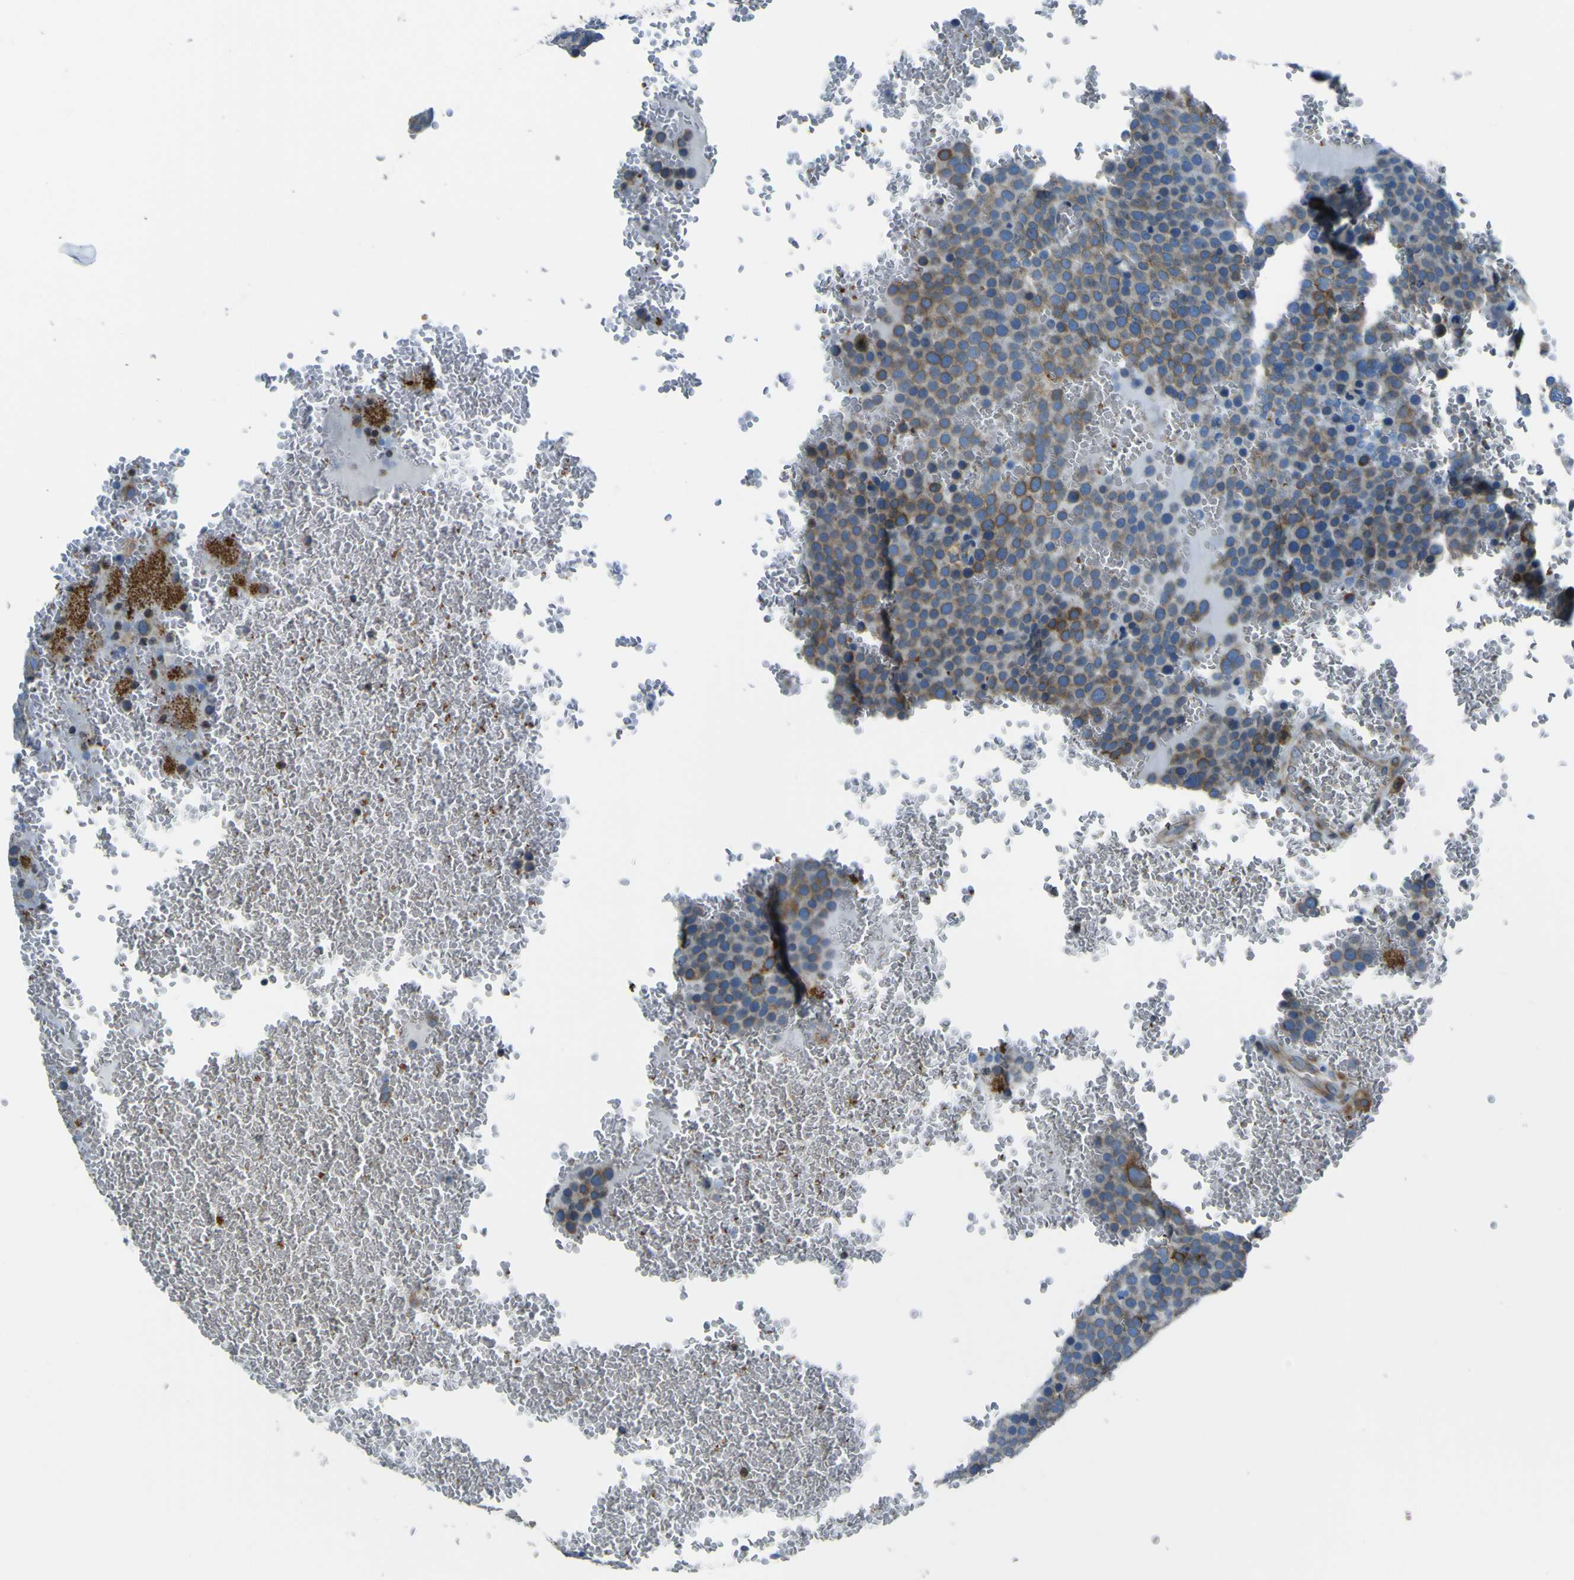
{"staining": {"intensity": "moderate", "quantity": "<25%", "location": "cytoplasmic/membranous"}, "tissue": "testis cancer", "cell_type": "Tumor cells", "image_type": "cancer", "snomed": [{"axis": "morphology", "description": "Seminoma, NOS"}, {"axis": "topography", "description": "Testis"}], "caption": "Brown immunohistochemical staining in seminoma (testis) reveals moderate cytoplasmic/membranous expression in approximately <25% of tumor cells.", "gene": "STIM1", "patient": {"sex": "male", "age": 71}}